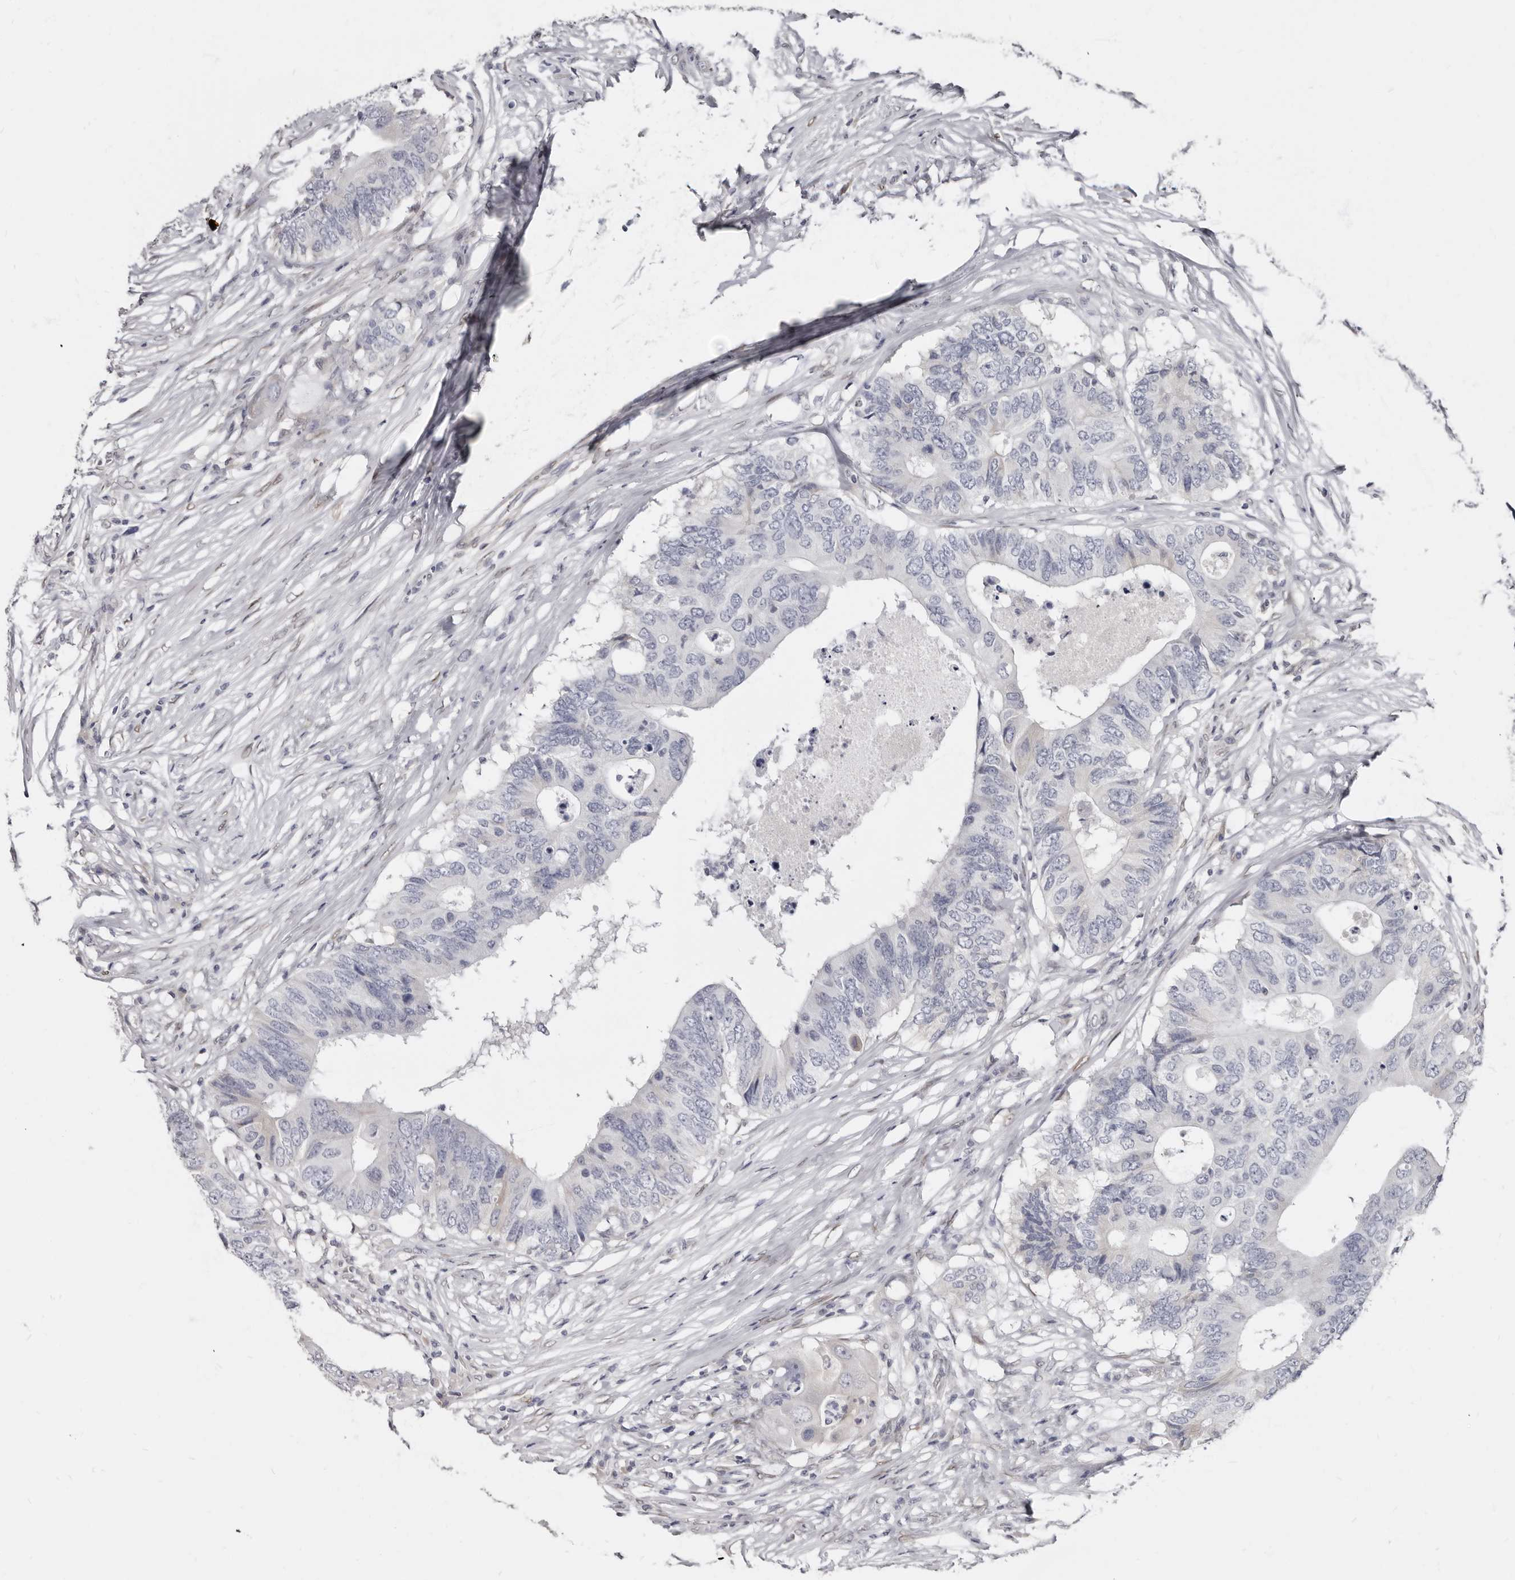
{"staining": {"intensity": "negative", "quantity": "none", "location": "none"}, "tissue": "colorectal cancer", "cell_type": "Tumor cells", "image_type": "cancer", "snomed": [{"axis": "morphology", "description": "Adenocarcinoma, NOS"}, {"axis": "topography", "description": "Colon"}], "caption": "An image of colorectal adenocarcinoma stained for a protein exhibits no brown staining in tumor cells.", "gene": "MRGPRF", "patient": {"sex": "male", "age": 71}}